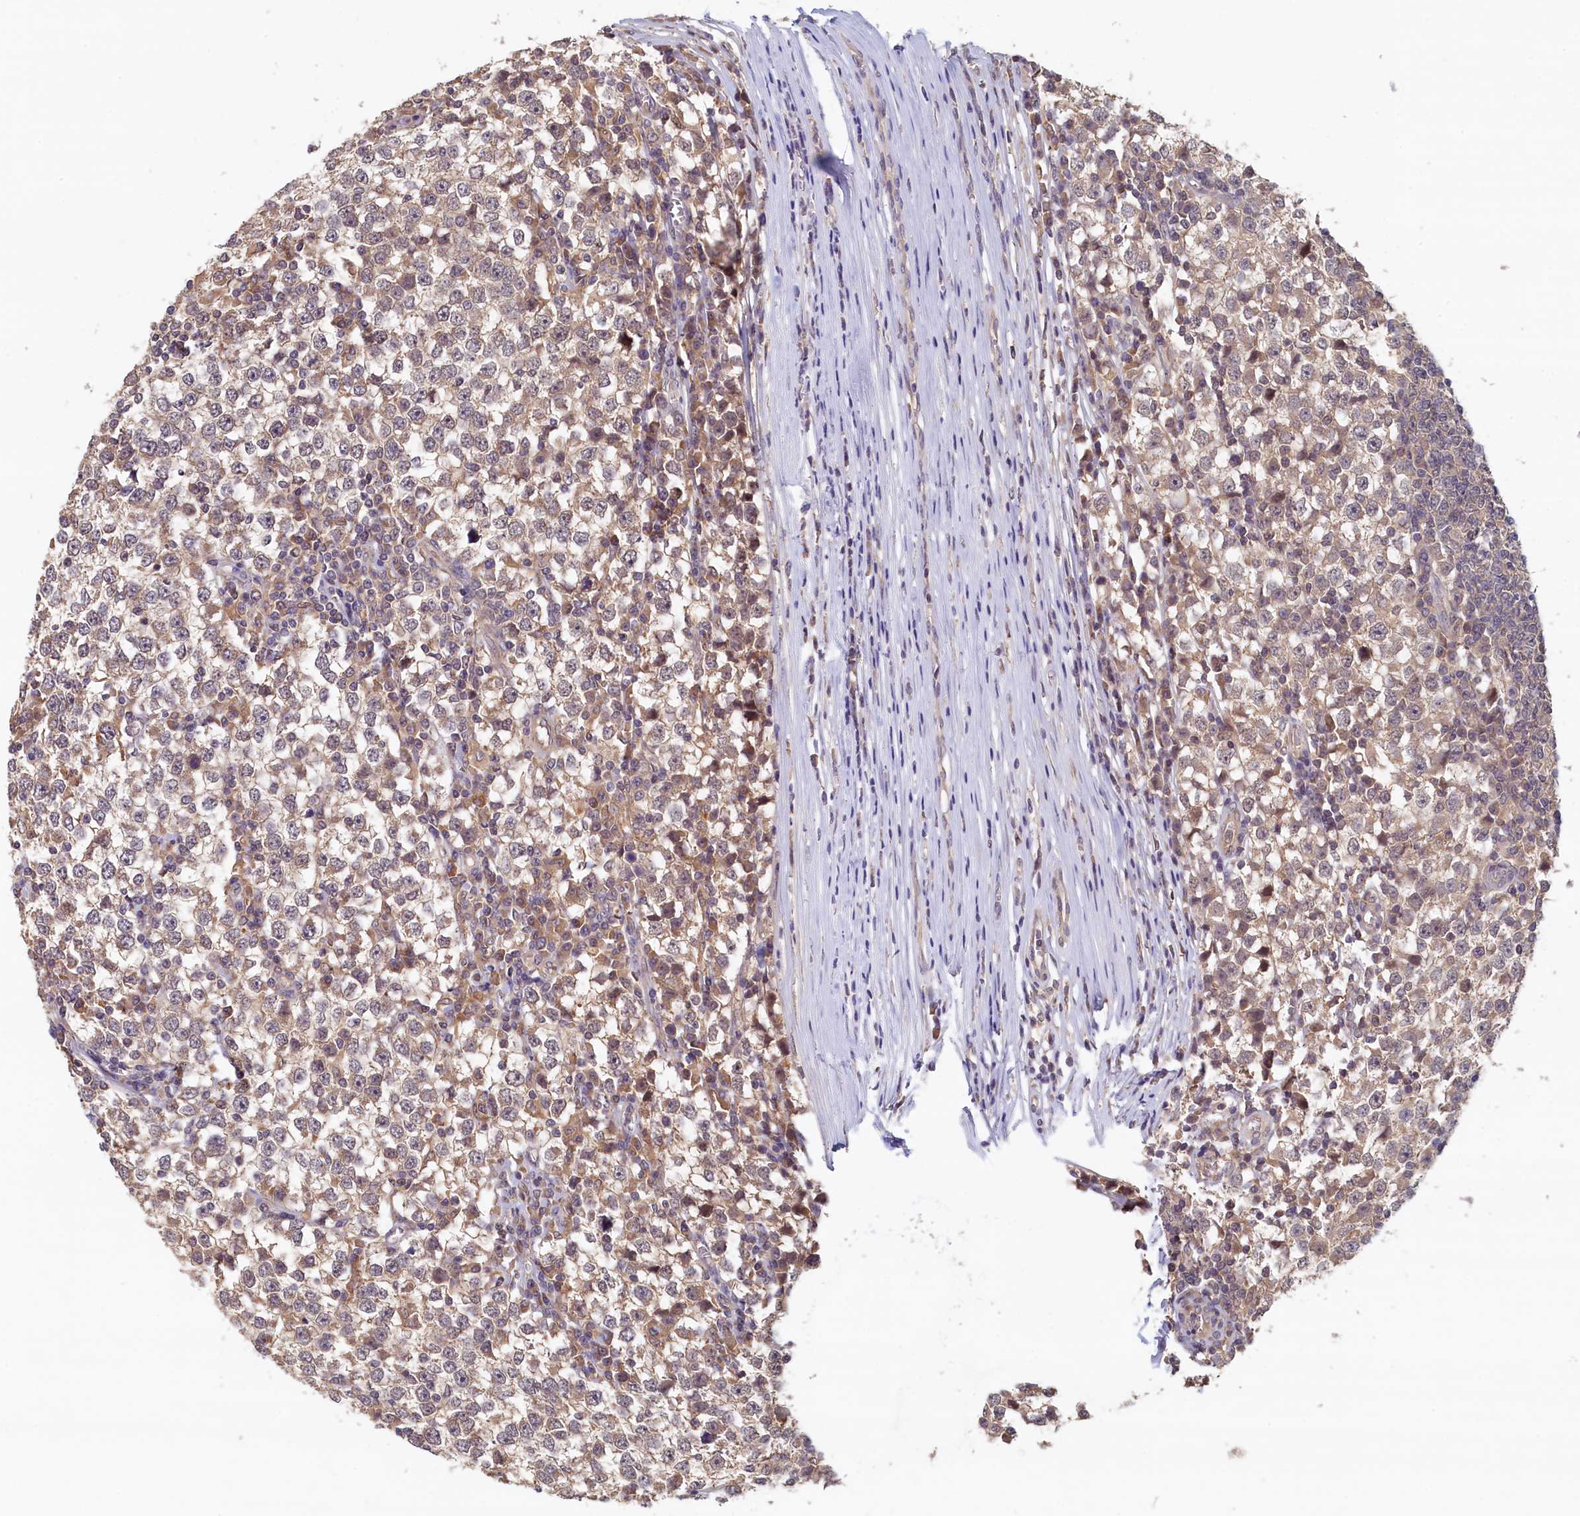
{"staining": {"intensity": "weak", "quantity": ">75%", "location": "cytoplasmic/membranous"}, "tissue": "testis cancer", "cell_type": "Tumor cells", "image_type": "cancer", "snomed": [{"axis": "morphology", "description": "Seminoma, NOS"}, {"axis": "topography", "description": "Testis"}], "caption": "IHC (DAB) staining of seminoma (testis) displays weak cytoplasmic/membranous protein expression in approximately >75% of tumor cells.", "gene": "NUBP2", "patient": {"sex": "male", "age": 65}}